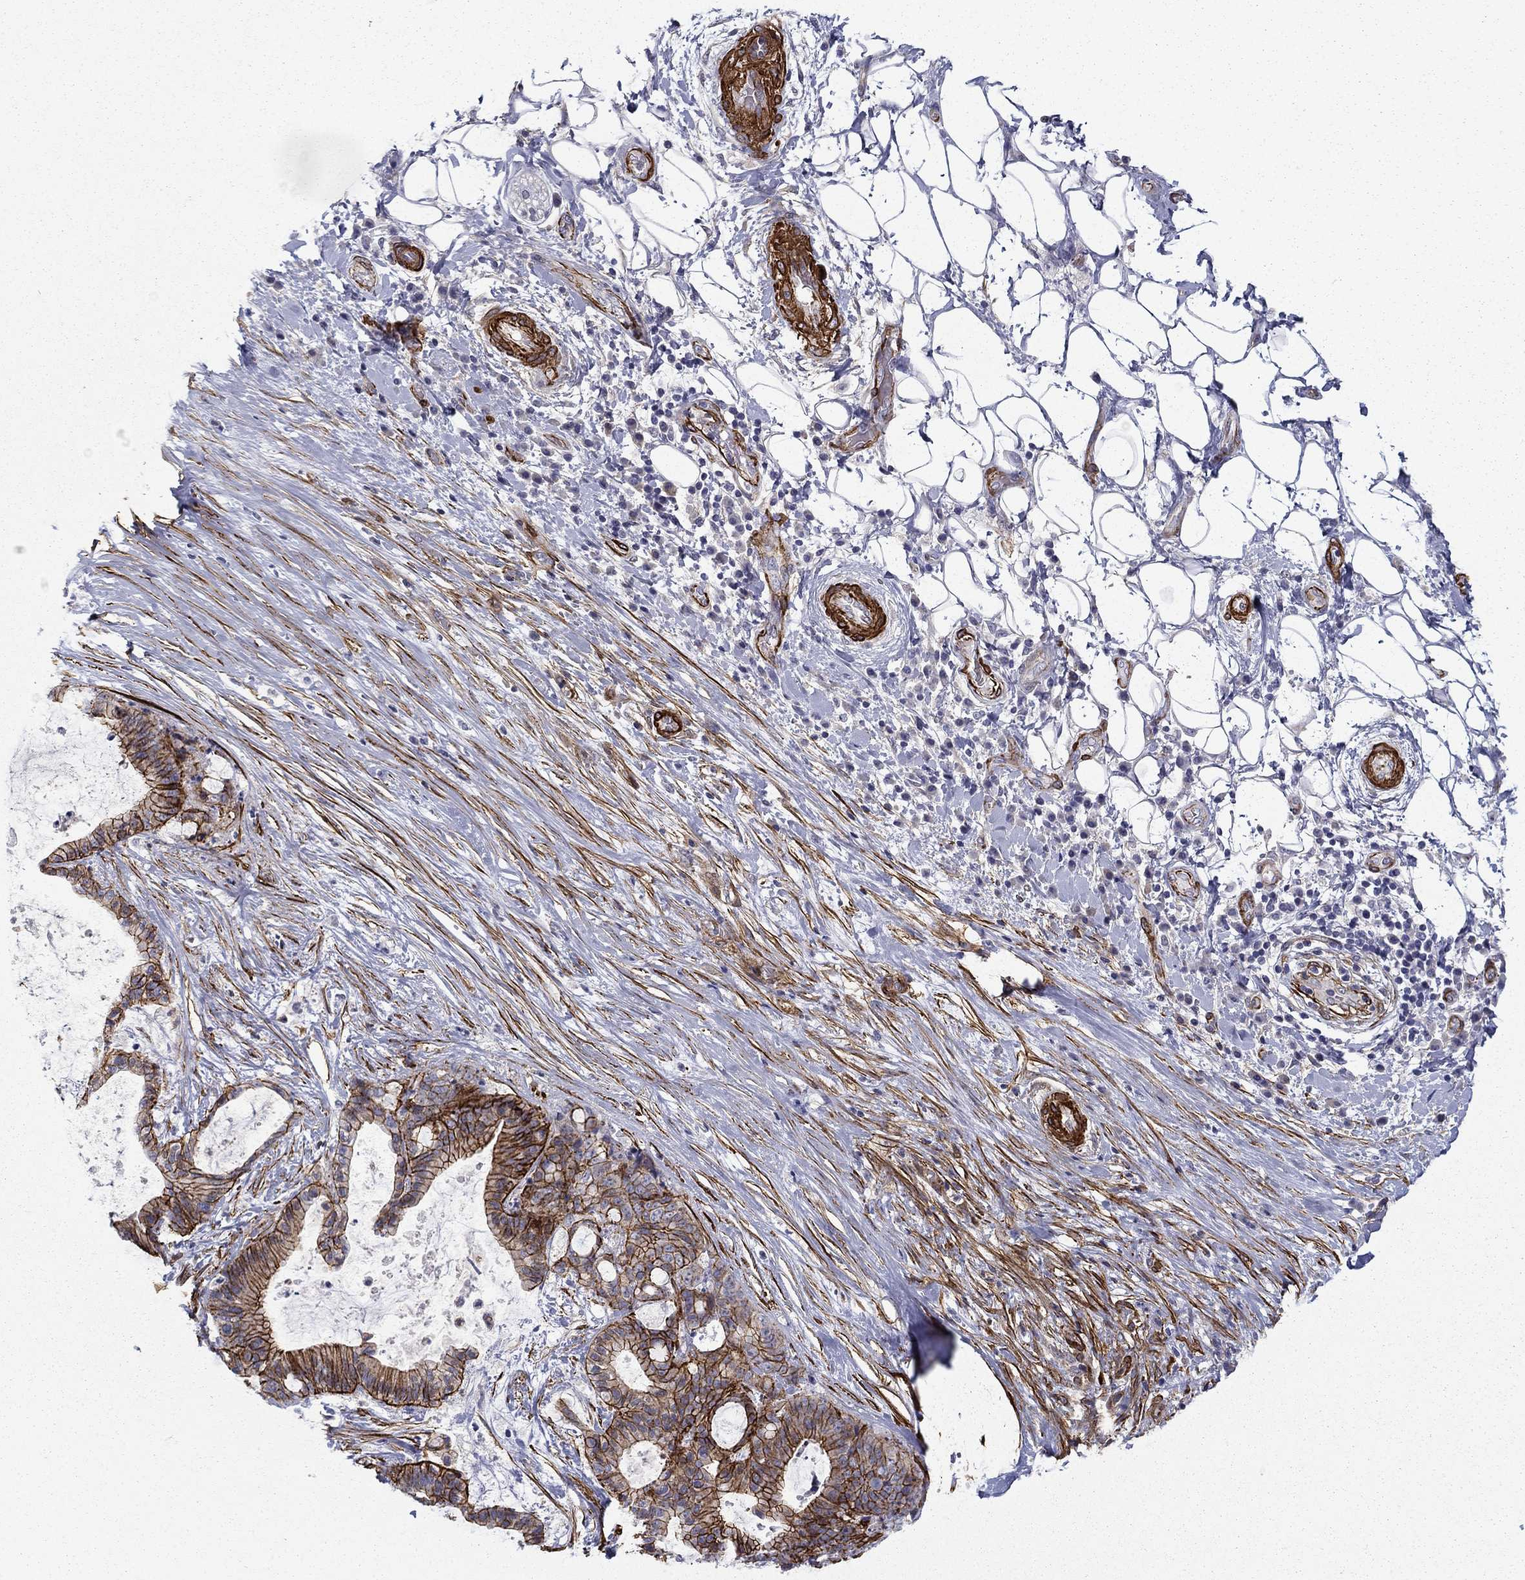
{"staining": {"intensity": "strong", "quantity": ">75%", "location": "cytoplasmic/membranous"}, "tissue": "liver cancer", "cell_type": "Tumor cells", "image_type": "cancer", "snomed": [{"axis": "morphology", "description": "Cholangiocarcinoma"}, {"axis": "topography", "description": "Liver"}], "caption": "Strong cytoplasmic/membranous staining is identified in about >75% of tumor cells in cholangiocarcinoma (liver).", "gene": "KRBA1", "patient": {"sex": "female", "age": 73}}